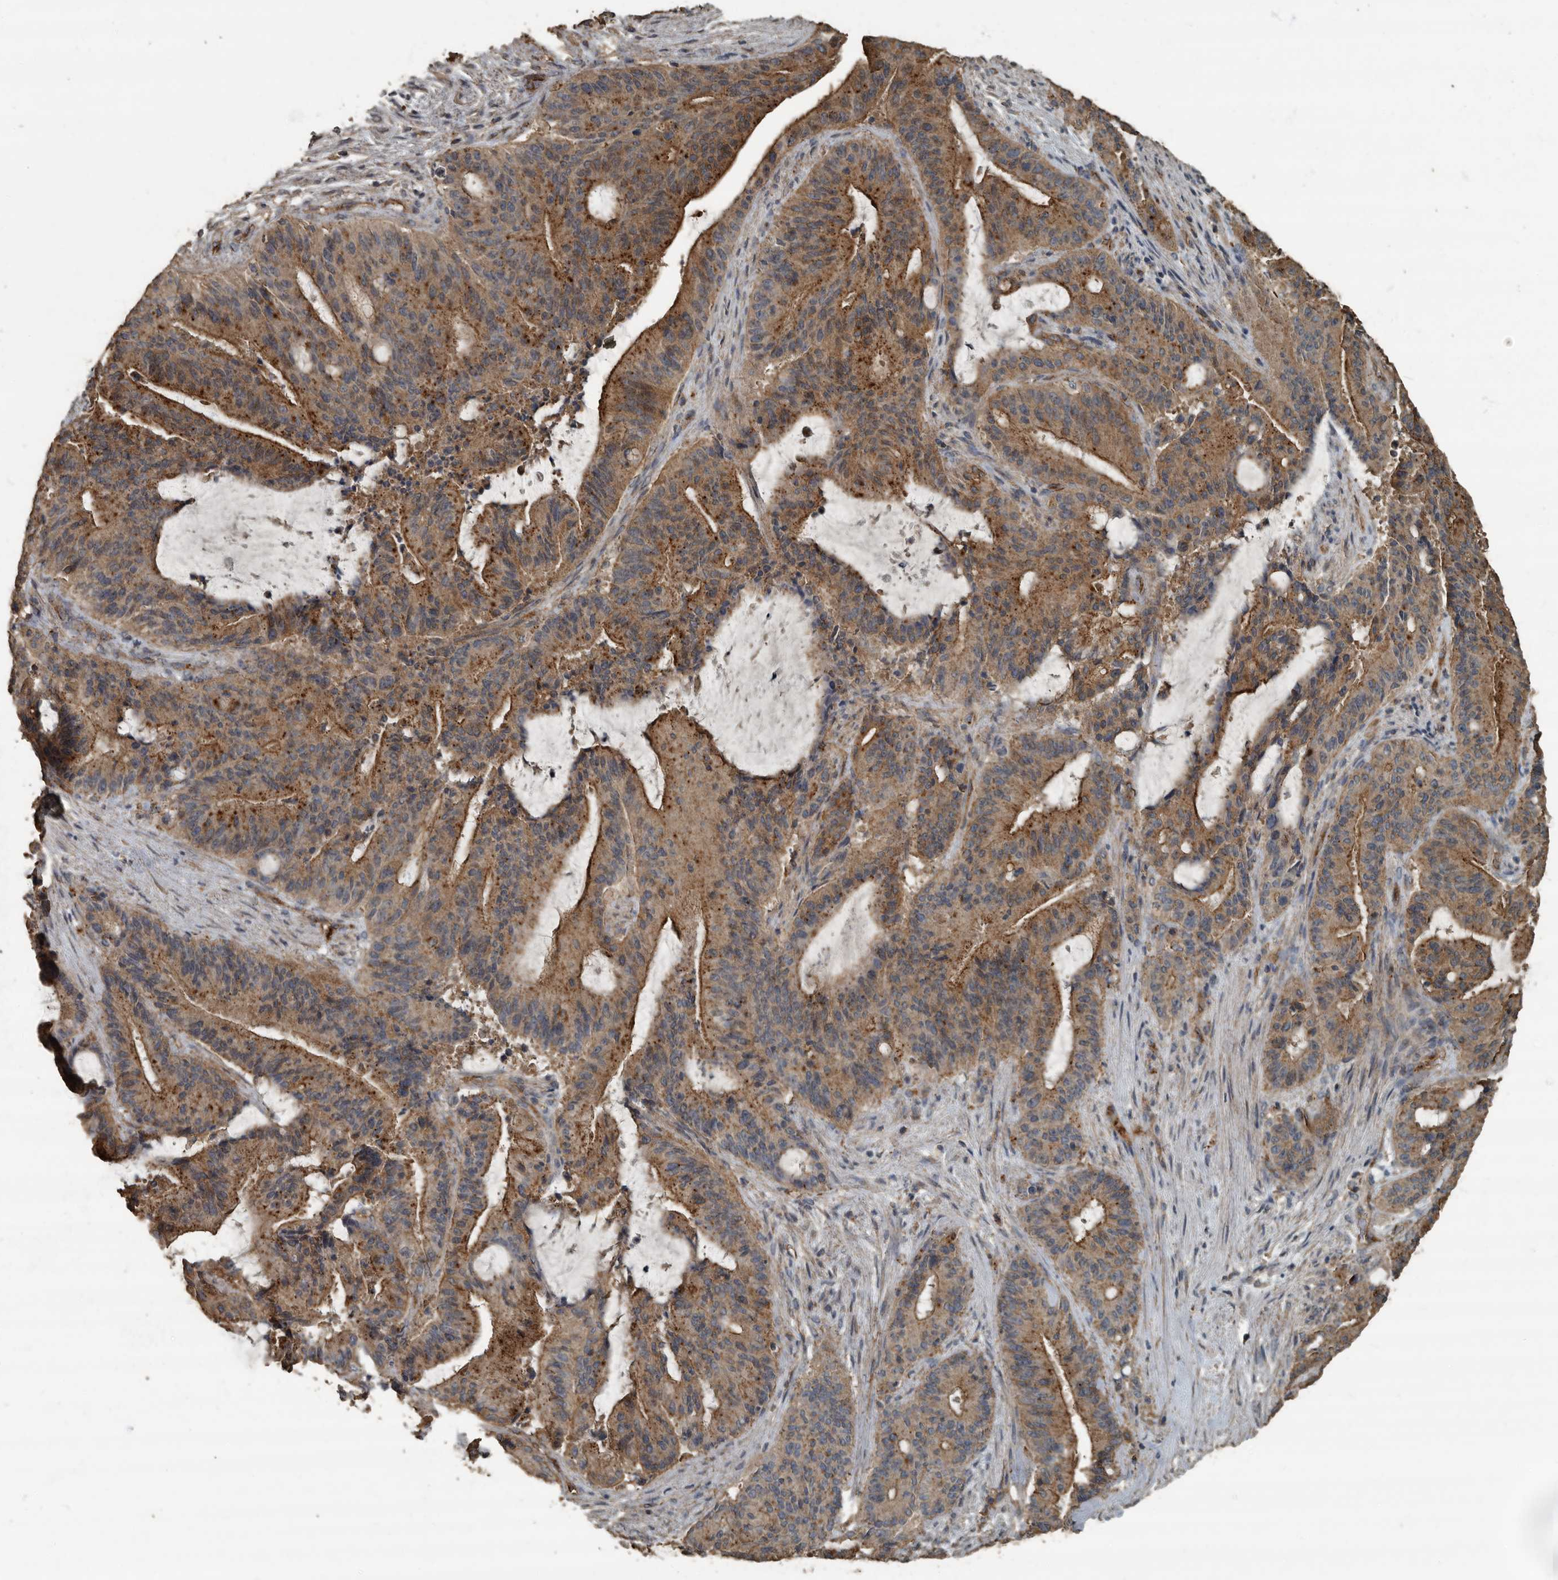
{"staining": {"intensity": "moderate", "quantity": ">75%", "location": "cytoplasmic/membranous"}, "tissue": "liver cancer", "cell_type": "Tumor cells", "image_type": "cancer", "snomed": [{"axis": "morphology", "description": "Normal tissue, NOS"}, {"axis": "morphology", "description": "Cholangiocarcinoma"}, {"axis": "topography", "description": "Liver"}, {"axis": "topography", "description": "Peripheral nerve tissue"}], "caption": "Human cholangiocarcinoma (liver) stained with a brown dye displays moderate cytoplasmic/membranous positive positivity in about >75% of tumor cells.", "gene": "IL15RA", "patient": {"sex": "female", "age": 73}}